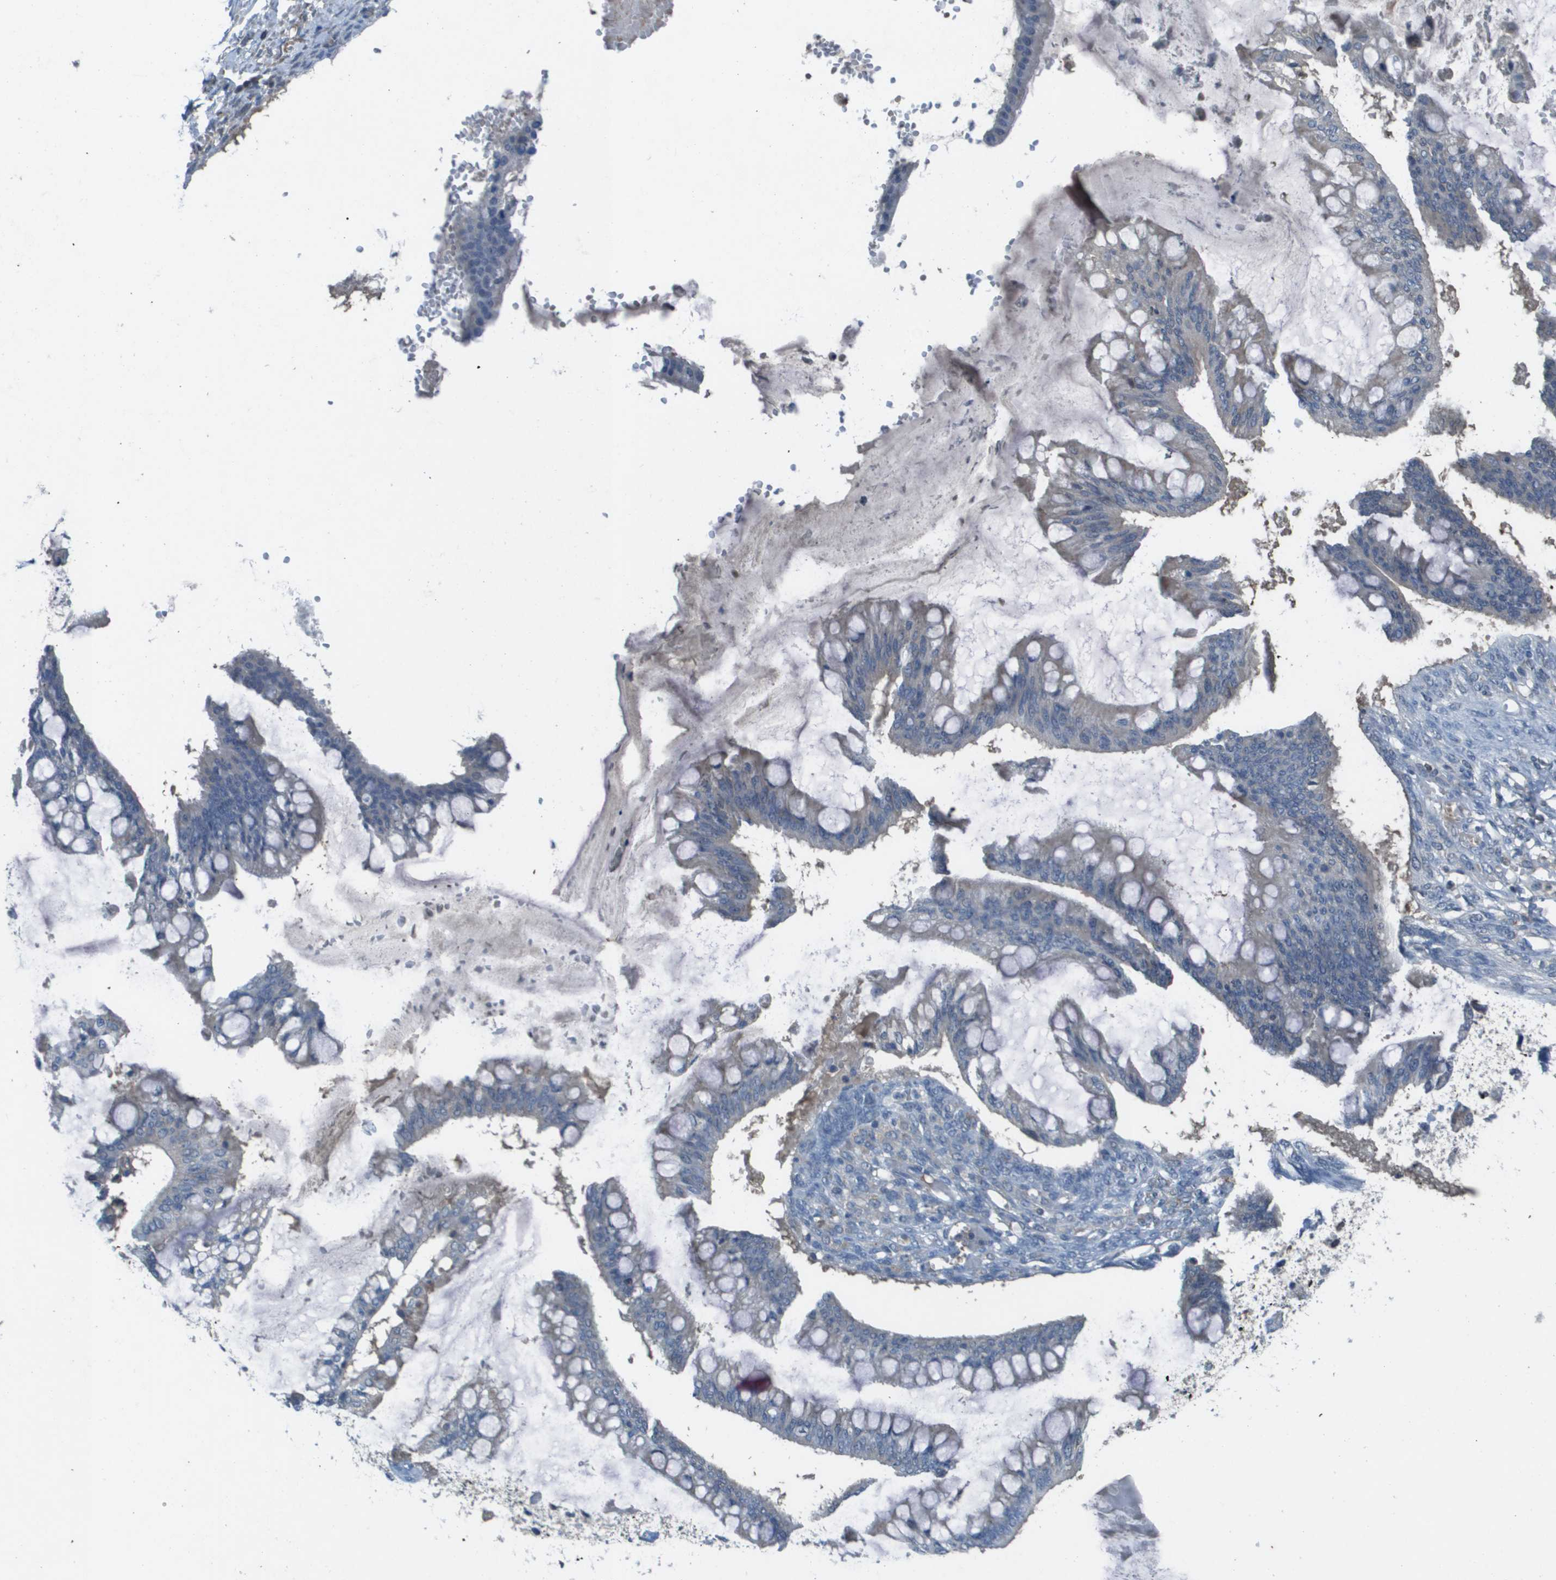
{"staining": {"intensity": "weak", "quantity": "<25%", "location": "cytoplasmic/membranous"}, "tissue": "ovarian cancer", "cell_type": "Tumor cells", "image_type": "cancer", "snomed": [{"axis": "morphology", "description": "Cystadenocarcinoma, mucinous, NOS"}, {"axis": "topography", "description": "Ovary"}], "caption": "DAB immunohistochemical staining of mucinous cystadenocarcinoma (ovarian) shows no significant staining in tumor cells. Brightfield microscopy of immunohistochemistry (IHC) stained with DAB (brown) and hematoxylin (blue), captured at high magnification.", "gene": "CAMK4", "patient": {"sex": "female", "age": 73}}